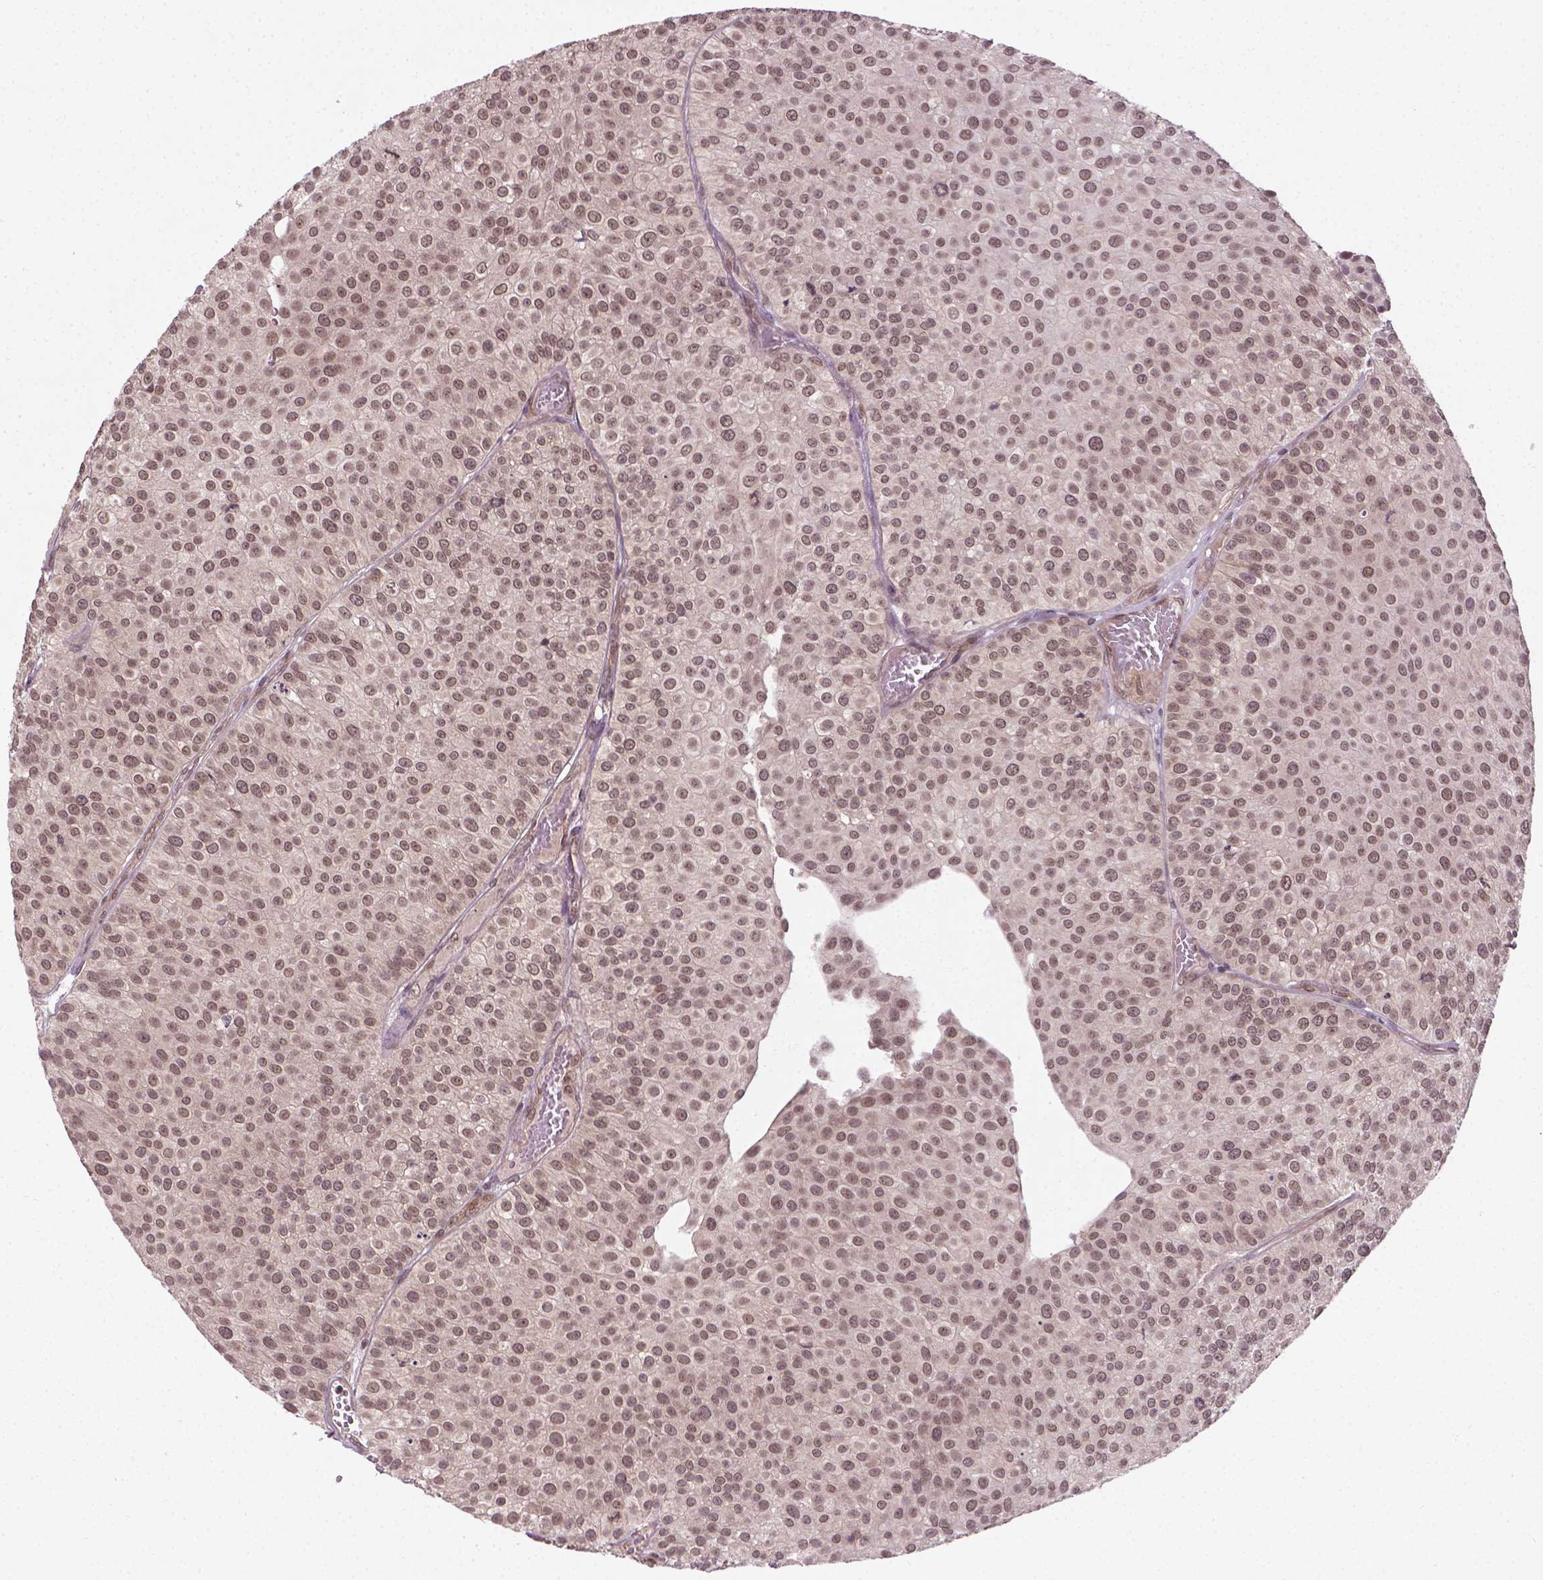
{"staining": {"intensity": "moderate", "quantity": ">75%", "location": "nuclear"}, "tissue": "urothelial cancer", "cell_type": "Tumor cells", "image_type": "cancer", "snomed": [{"axis": "morphology", "description": "Urothelial carcinoma, Low grade"}, {"axis": "topography", "description": "Urinary bladder"}], "caption": "The histopathology image displays immunohistochemical staining of urothelial cancer. There is moderate nuclear positivity is identified in approximately >75% of tumor cells.", "gene": "ANKRD54", "patient": {"sex": "female", "age": 87}}